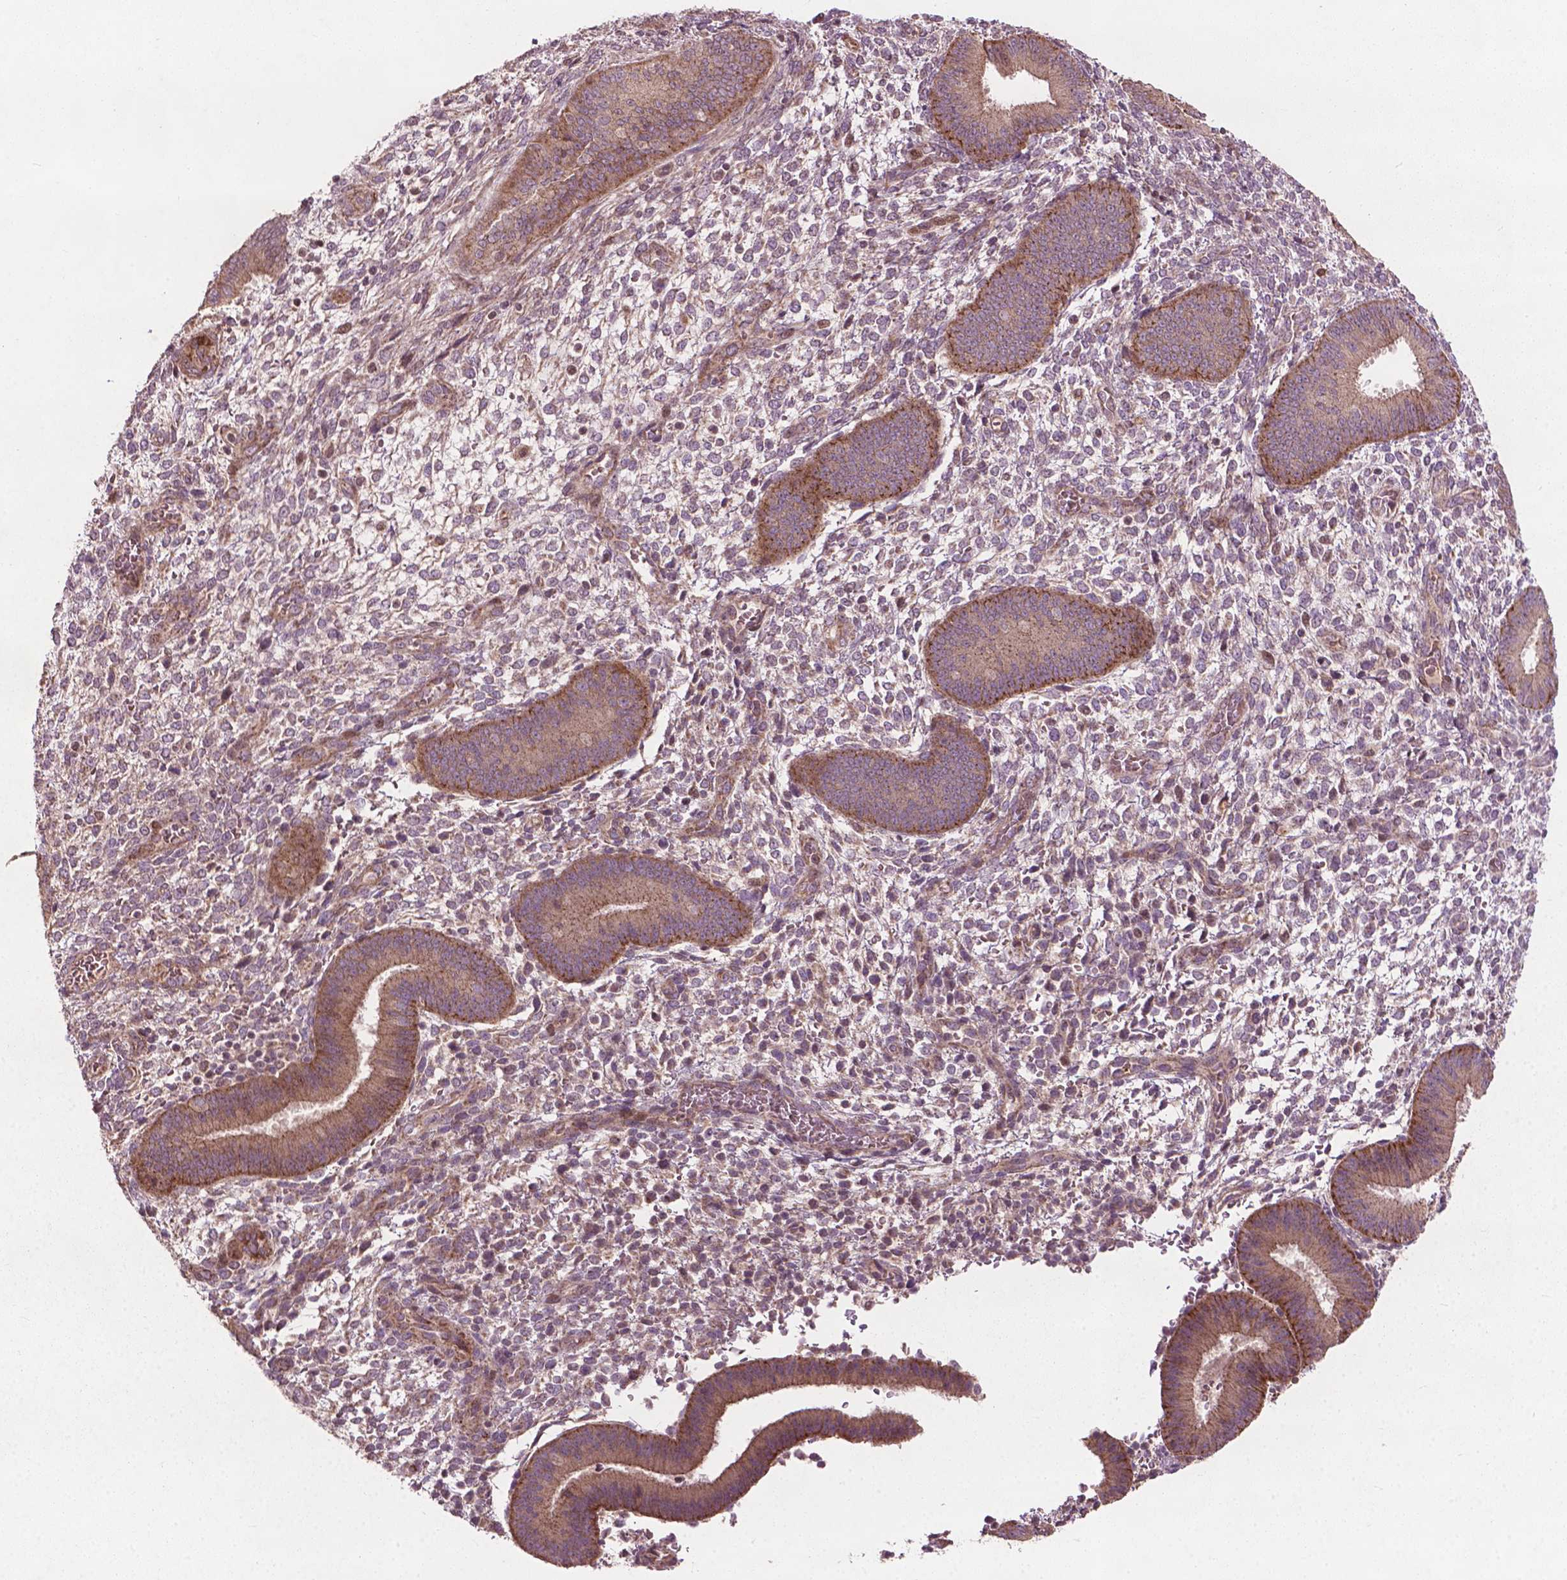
{"staining": {"intensity": "negative", "quantity": "none", "location": "none"}, "tissue": "endometrium", "cell_type": "Cells in endometrial stroma", "image_type": "normal", "snomed": [{"axis": "morphology", "description": "Normal tissue, NOS"}, {"axis": "topography", "description": "Endometrium"}], "caption": "Cells in endometrial stroma show no significant protein staining in benign endometrium. (Stains: DAB IHC with hematoxylin counter stain, Microscopy: brightfield microscopy at high magnification).", "gene": "B3GALNT2", "patient": {"sex": "female", "age": 39}}